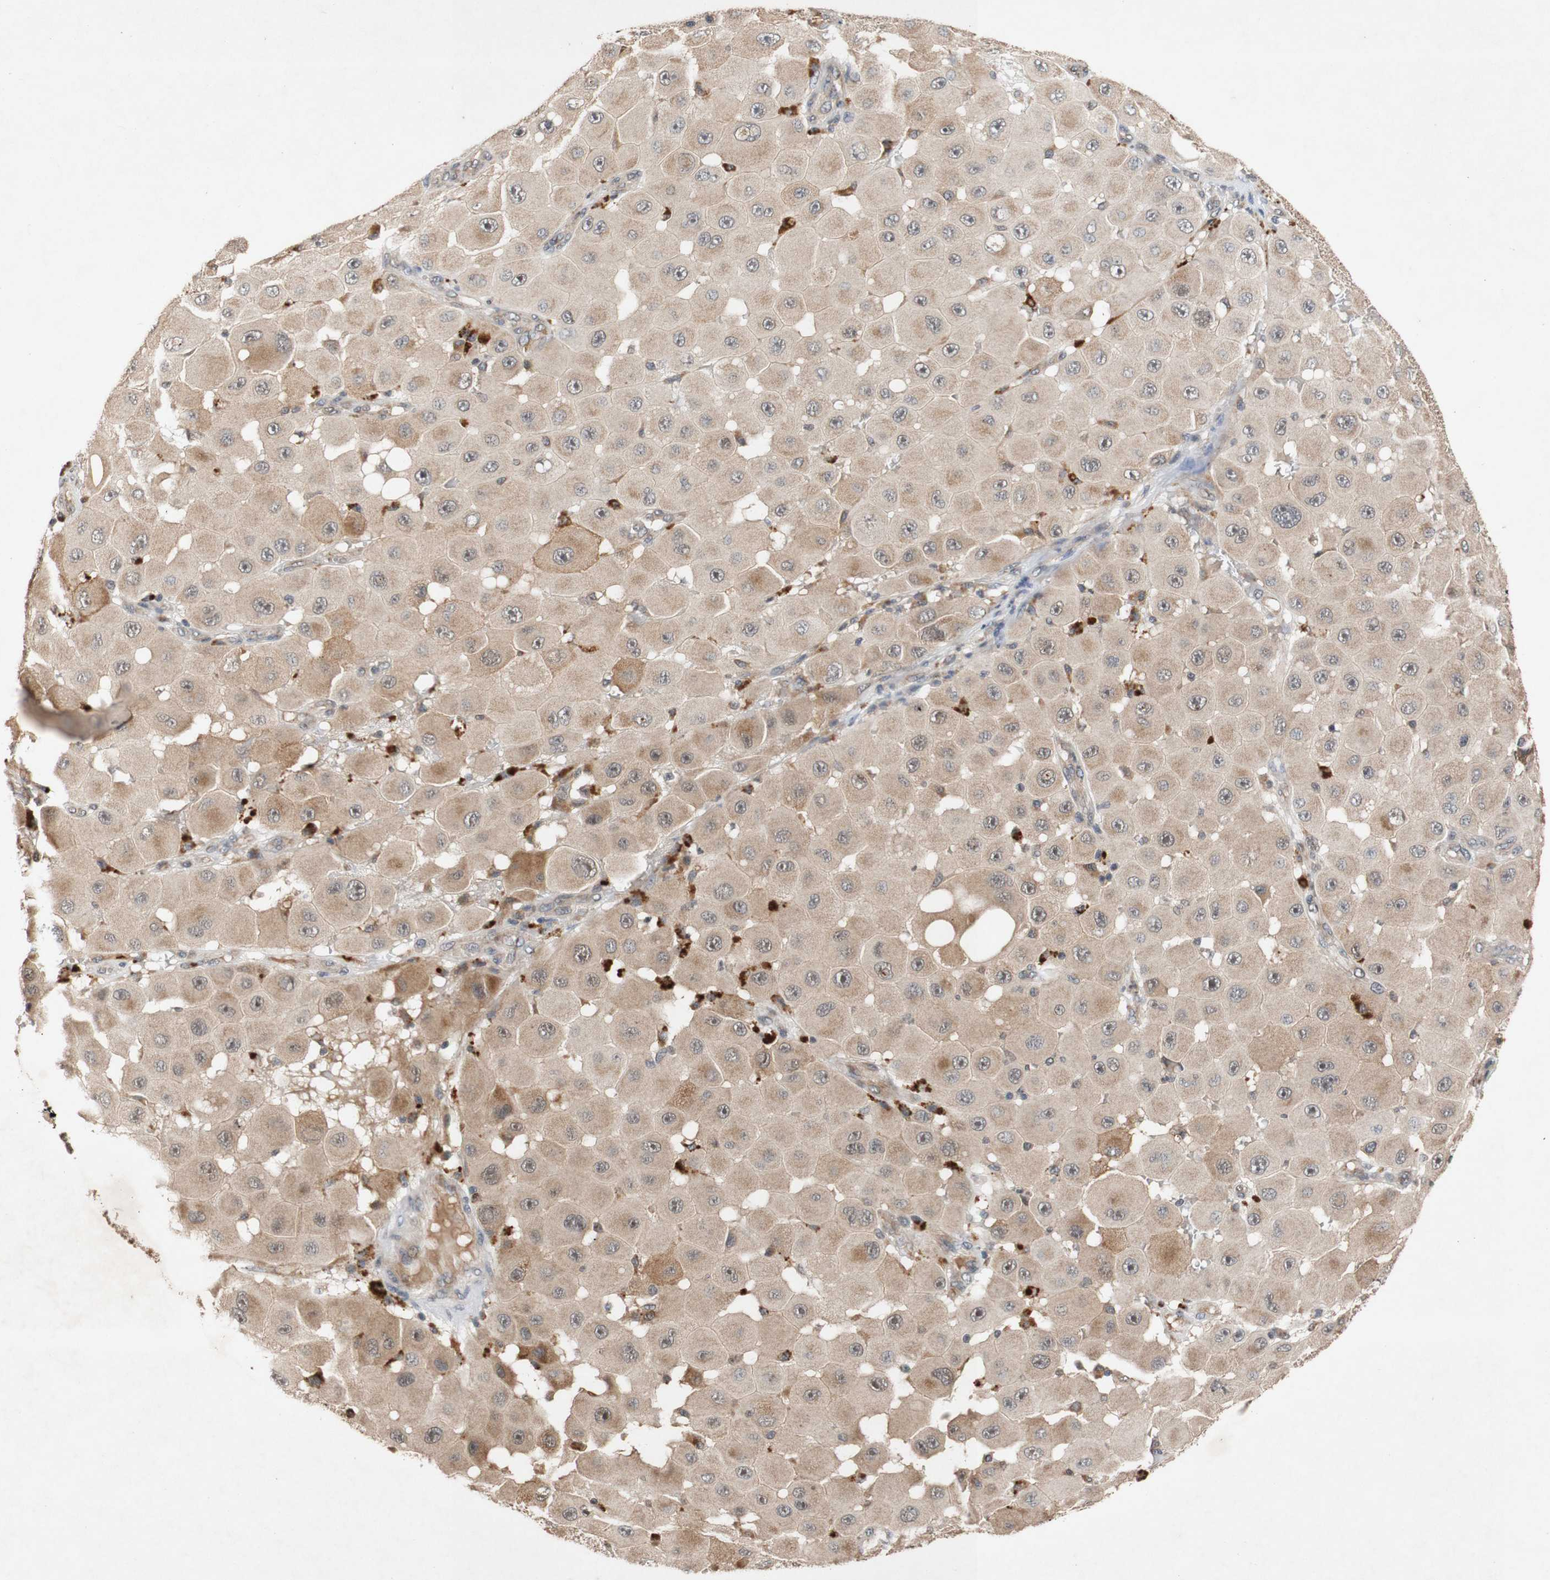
{"staining": {"intensity": "moderate", "quantity": ">75%", "location": "cytoplasmic/membranous"}, "tissue": "melanoma", "cell_type": "Tumor cells", "image_type": "cancer", "snomed": [{"axis": "morphology", "description": "Malignant melanoma, NOS"}, {"axis": "topography", "description": "Skin"}], "caption": "Melanoma tissue exhibits moderate cytoplasmic/membranous expression in about >75% of tumor cells", "gene": "PIN1", "patient": {"sex": "female", "age": 81}}